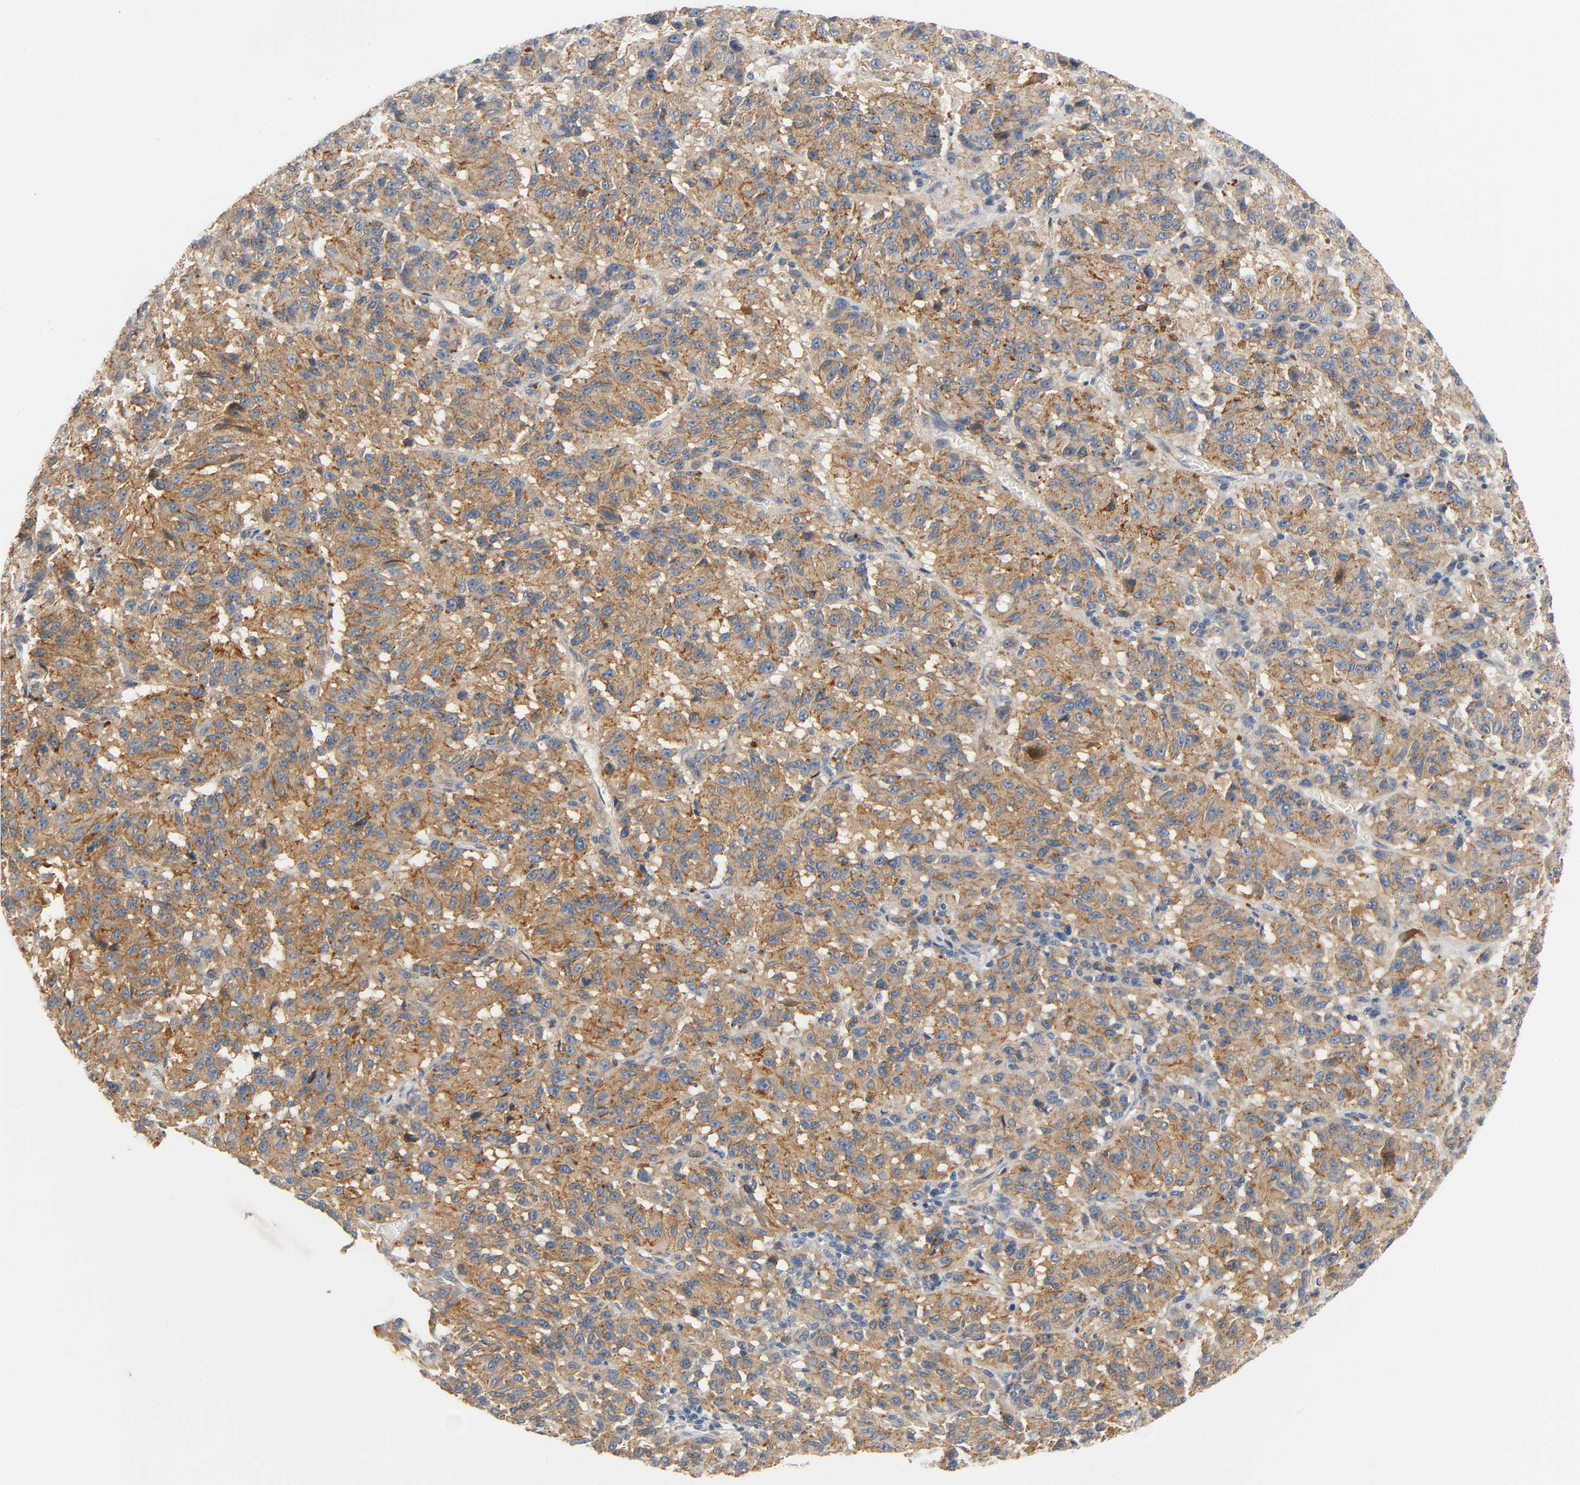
{"staining": {"intensity": "strong", "quantity": ">75%", "location": "cytoplasmic/membranous"}, "tissue": "melanoma", "cell_type": "Tumor cells", "image_type": "cancer", "snomed": [{"axis": "morphology", "description": "Malignant melanoma, Metastatic site"}, {"axis": "topography", "description": "Lung"}], "caption": "The micrograph displays a brown stain indicating the presence of a protein in the cytoplasmic/membranous of tumor cells in malignant melanoma (metastatic site). The staining was performed using DAB (3,3'-diaminobenzidine), with brown indicating positive protein expression. Nuclei are stained blue with hematoxylin.", "gene": "ARPC1A", "patient": {"sex": "male", "age": 64}}